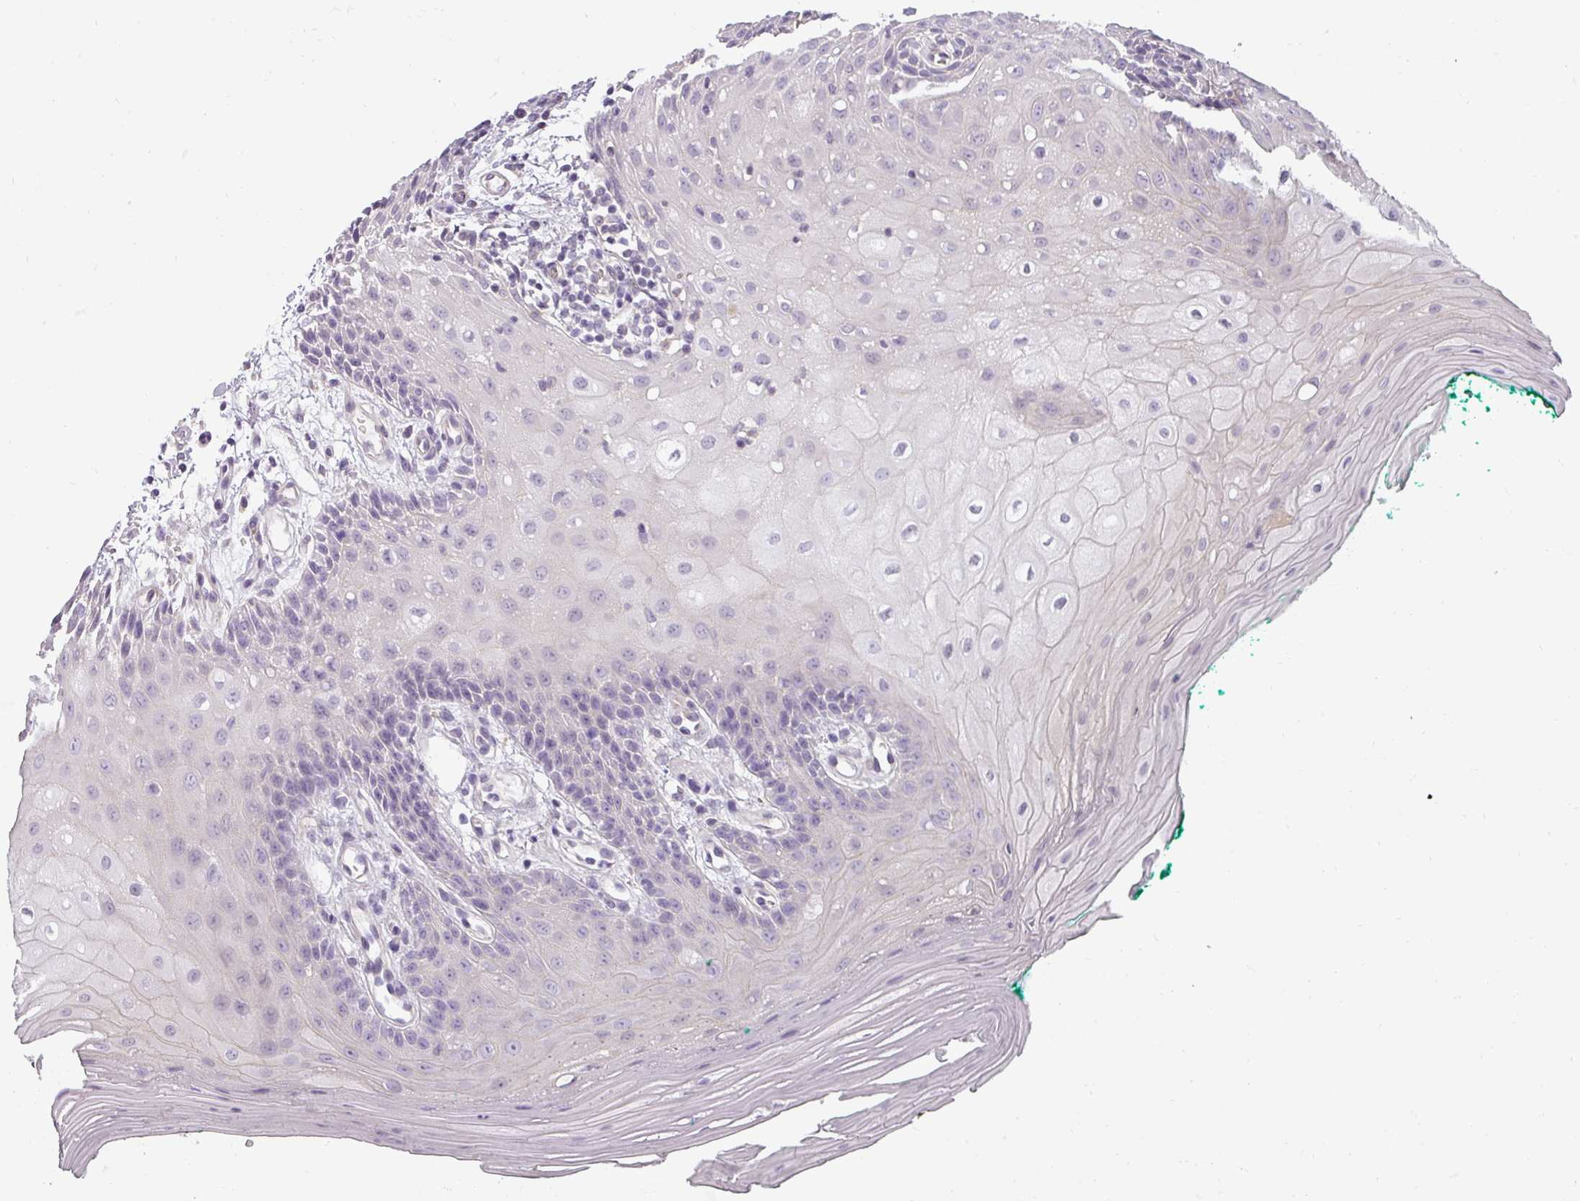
{"staining": {"intensity": "negative", "quantity": "none", "location": "none"}, "tissue": "oral mucosa", "cell_type": "Squamous epithelial cells", "image_type": "normal", "snomed": [{"axis": "morphology", "description": "Normal tissue, NOS"}, {"axis": "morphology", "description": "Squamous cell carcinoma, NOS"}, {"axis": "topography", "description": "Oral tissue"}, {"axis": "topography", "description": "Tounge, NOS"}, {"axis": "topography", "description": "Head-Neck"}], "caption": "A photomicrograph of oral mucosa stained for a protein demonstrates no brown staining in squamous epithelial cells. Brightfield microscopy of immunohistochemistry (IHC) stained with DAB (3,3'-diaminobenzidine) (brown) and hematoxylin (blue), captured at high magnification.", "gene": "ASB1", "patient": {"sex": "male", "age": 79}}